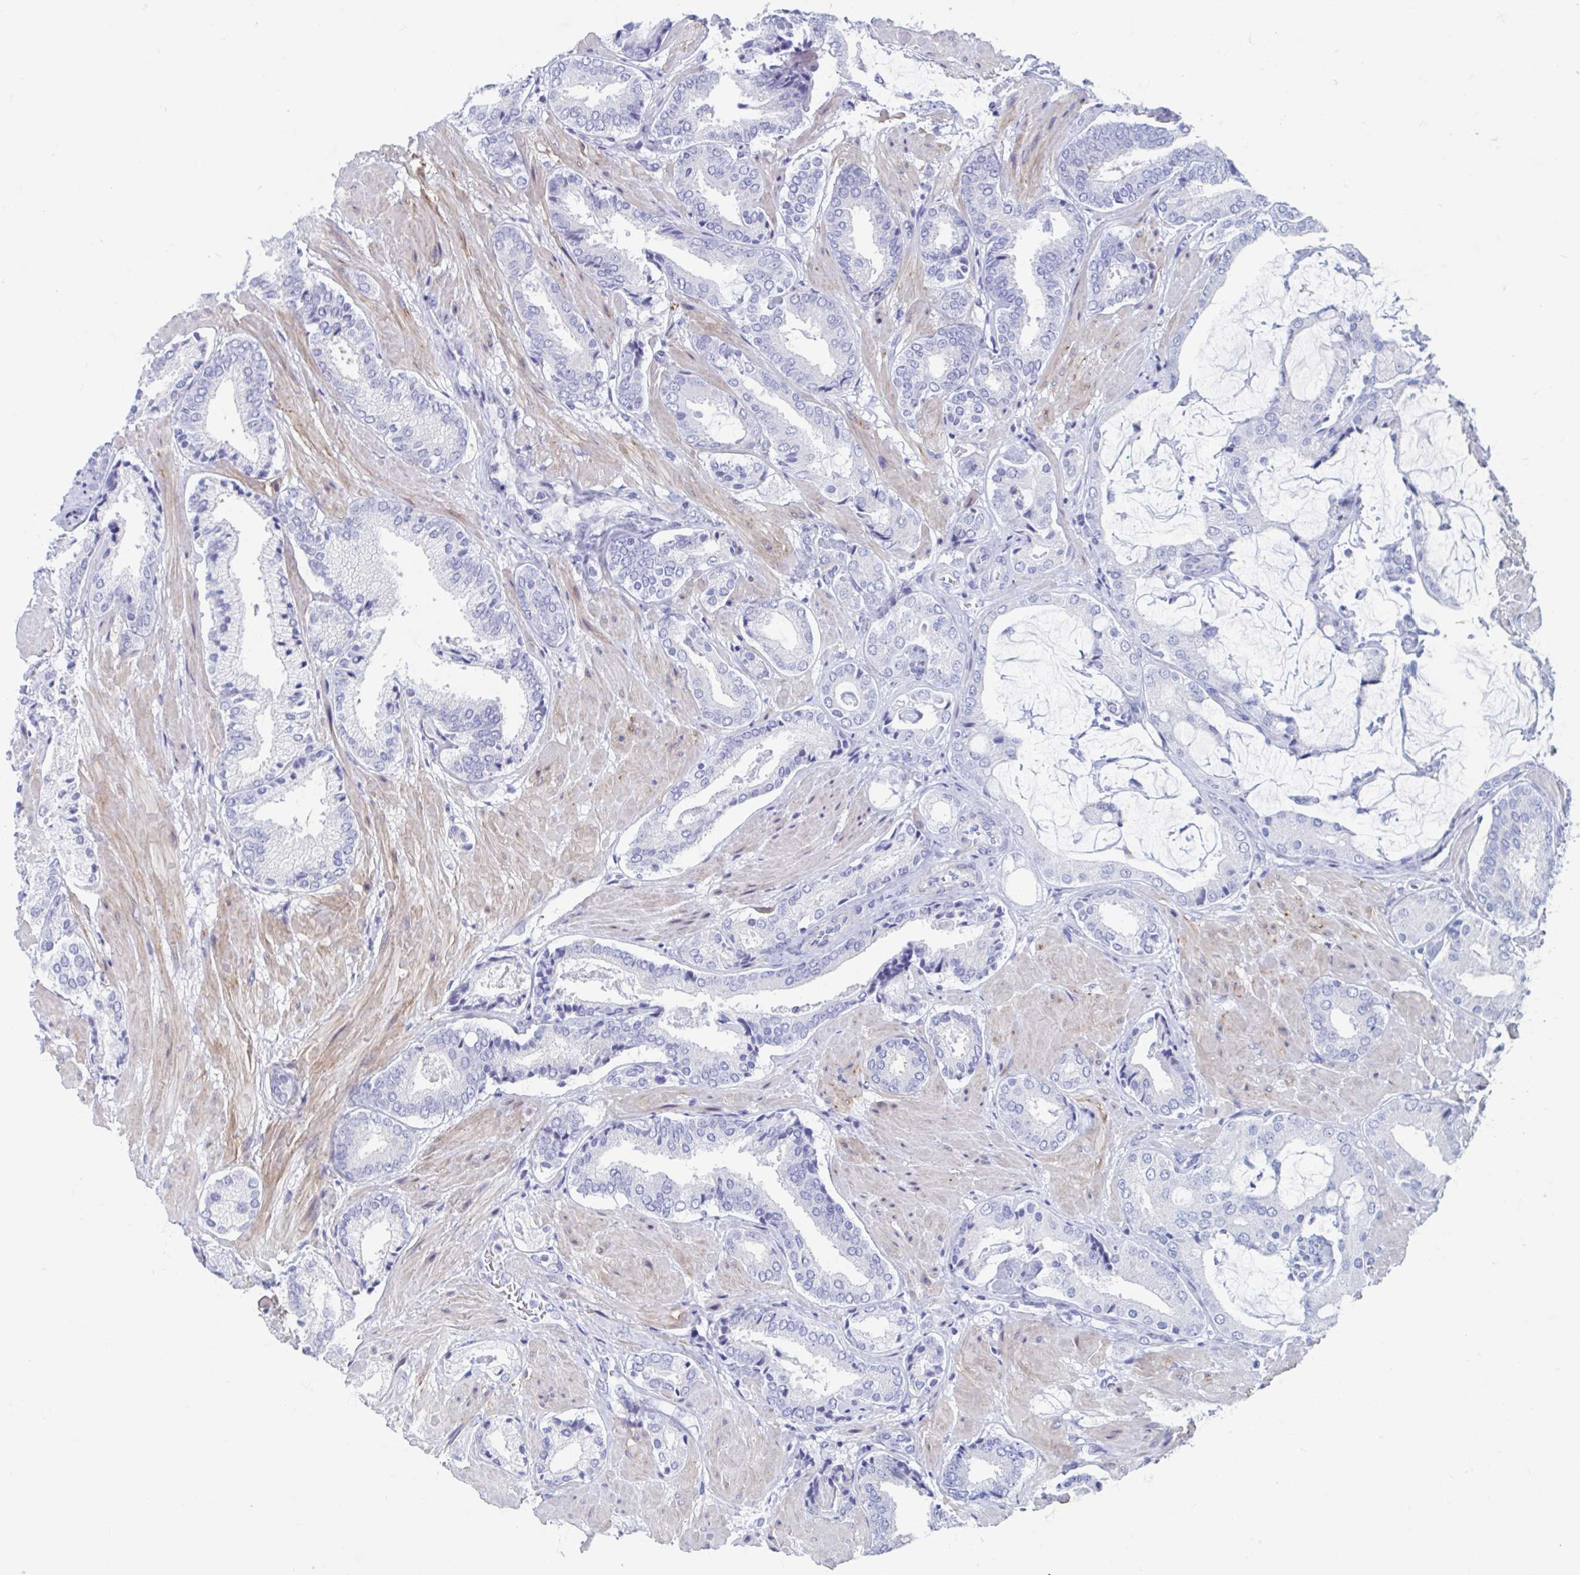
{"staining": {"intensity": "negative", "quantity": "none", "location": "none"}, "tissue": "prostate cancer", "cell_type": "Tumor cells", "image_type": "cancer", "snomed": [{"axis": "morphology", "description": "Adenocarcinoma, High grade"}, {"axis": "topography", "description": "Prostate"}], "caption": "There is no significant positivity in tumor cells of adenocarcinoma (high-grade) (prostate). Nuclei are stained in blue.", "gene": "SHCBP1L", "patient": {"sex": "male", "age": 56}}